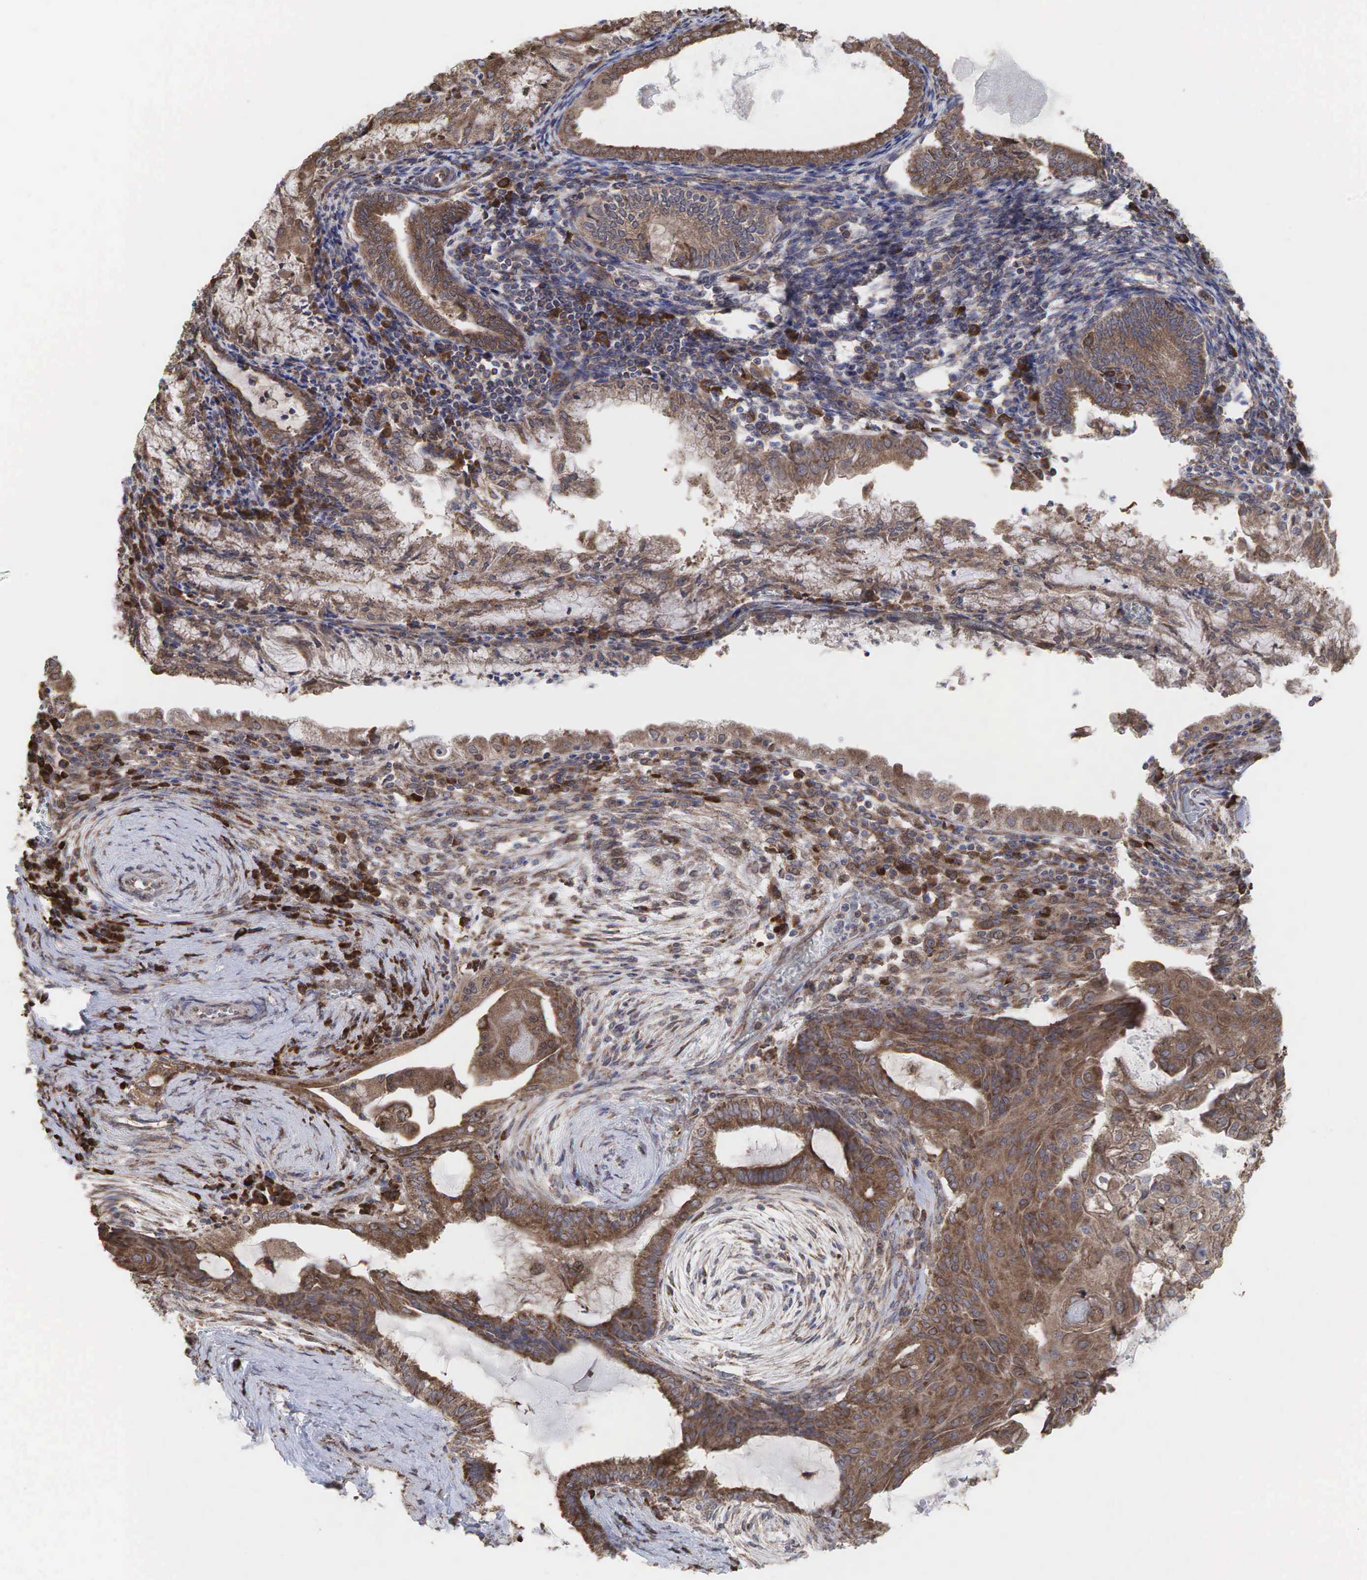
{"staining": {"intensity": "moderate", "quantity": ">75%", "location": "cytoplasmic/membranous"}, "tissue": "endometrial cancer", "cell_type": "Tumor cells", "image_type": "cancer", "snomed": [{"axis": "morphology", "description": "Adenocarcinoma, NOS"}, {"axis": "topography", "description": "Endometrium"}], "caption": "Protein analysis of endometrial adenocarcinoma tissue shows moderate cytoplasmic/membranous staining in approximately >75% of tumor cells.", "gene": "PABPC5", "patient": {"sex": "female", "age": 79}}